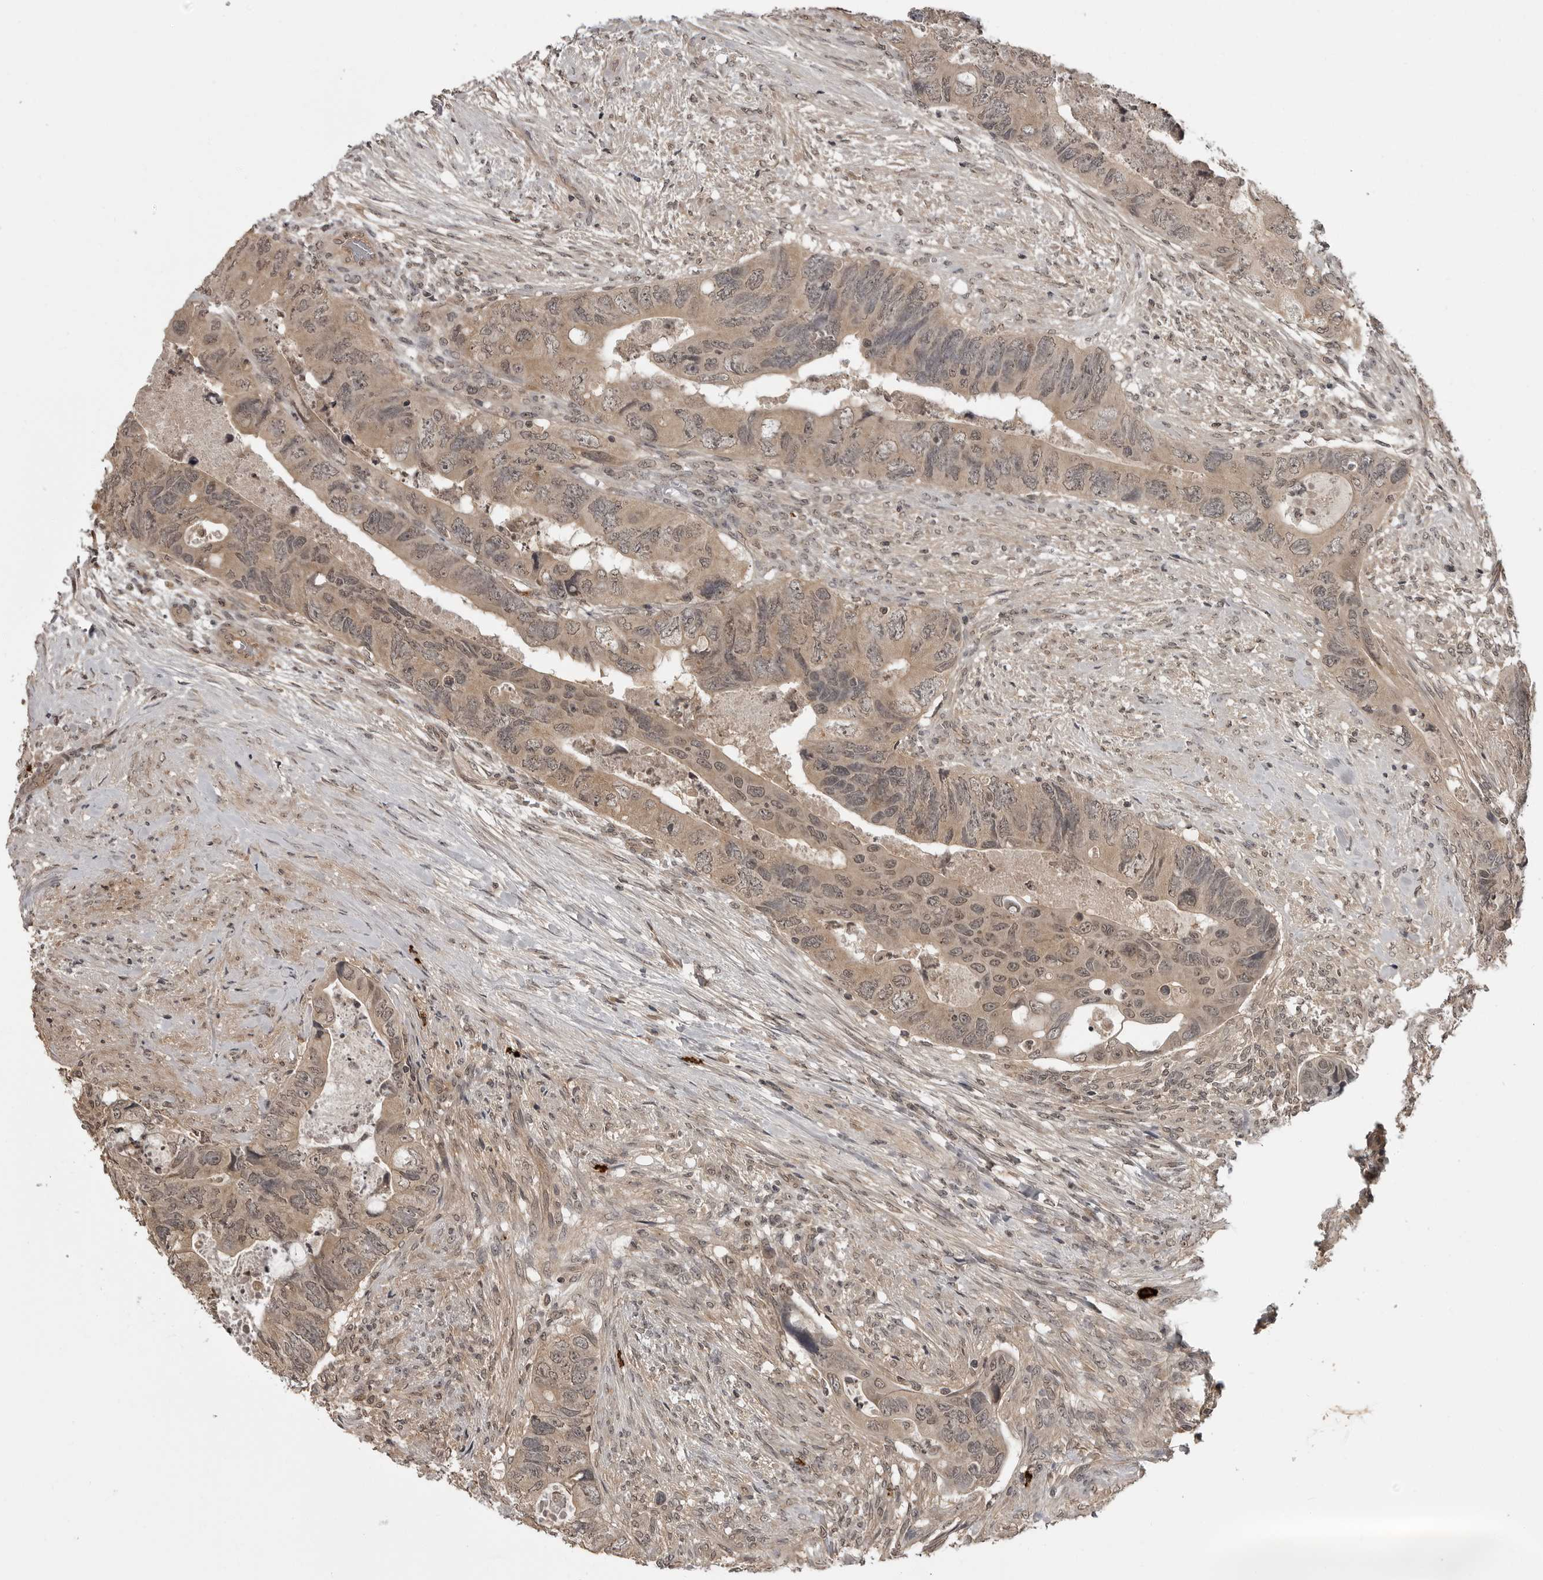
{"staining": {"intensity": "weak", "quantity": ">75%", "location": "cytoplasmic/membranous,nuclear"}, "tissue": "colorectal cancer", "cell_type": "Tumor cells", "image_type": "cancer", "snomed": [{"axis": "morphology", "description": "Adenocarcinoma, NOS"}, {"axis": "topography", "description": "Rectum"}], "caption": "Immunohistochemistry of human adenocarcinoma (colorectal) demonstrates low levels of weak cytoplasmic/membranous and nuclear staining in approximately >75% of tumor cells.", "gene": "IL24", "patient": {"sex": "male", "age": 63}}